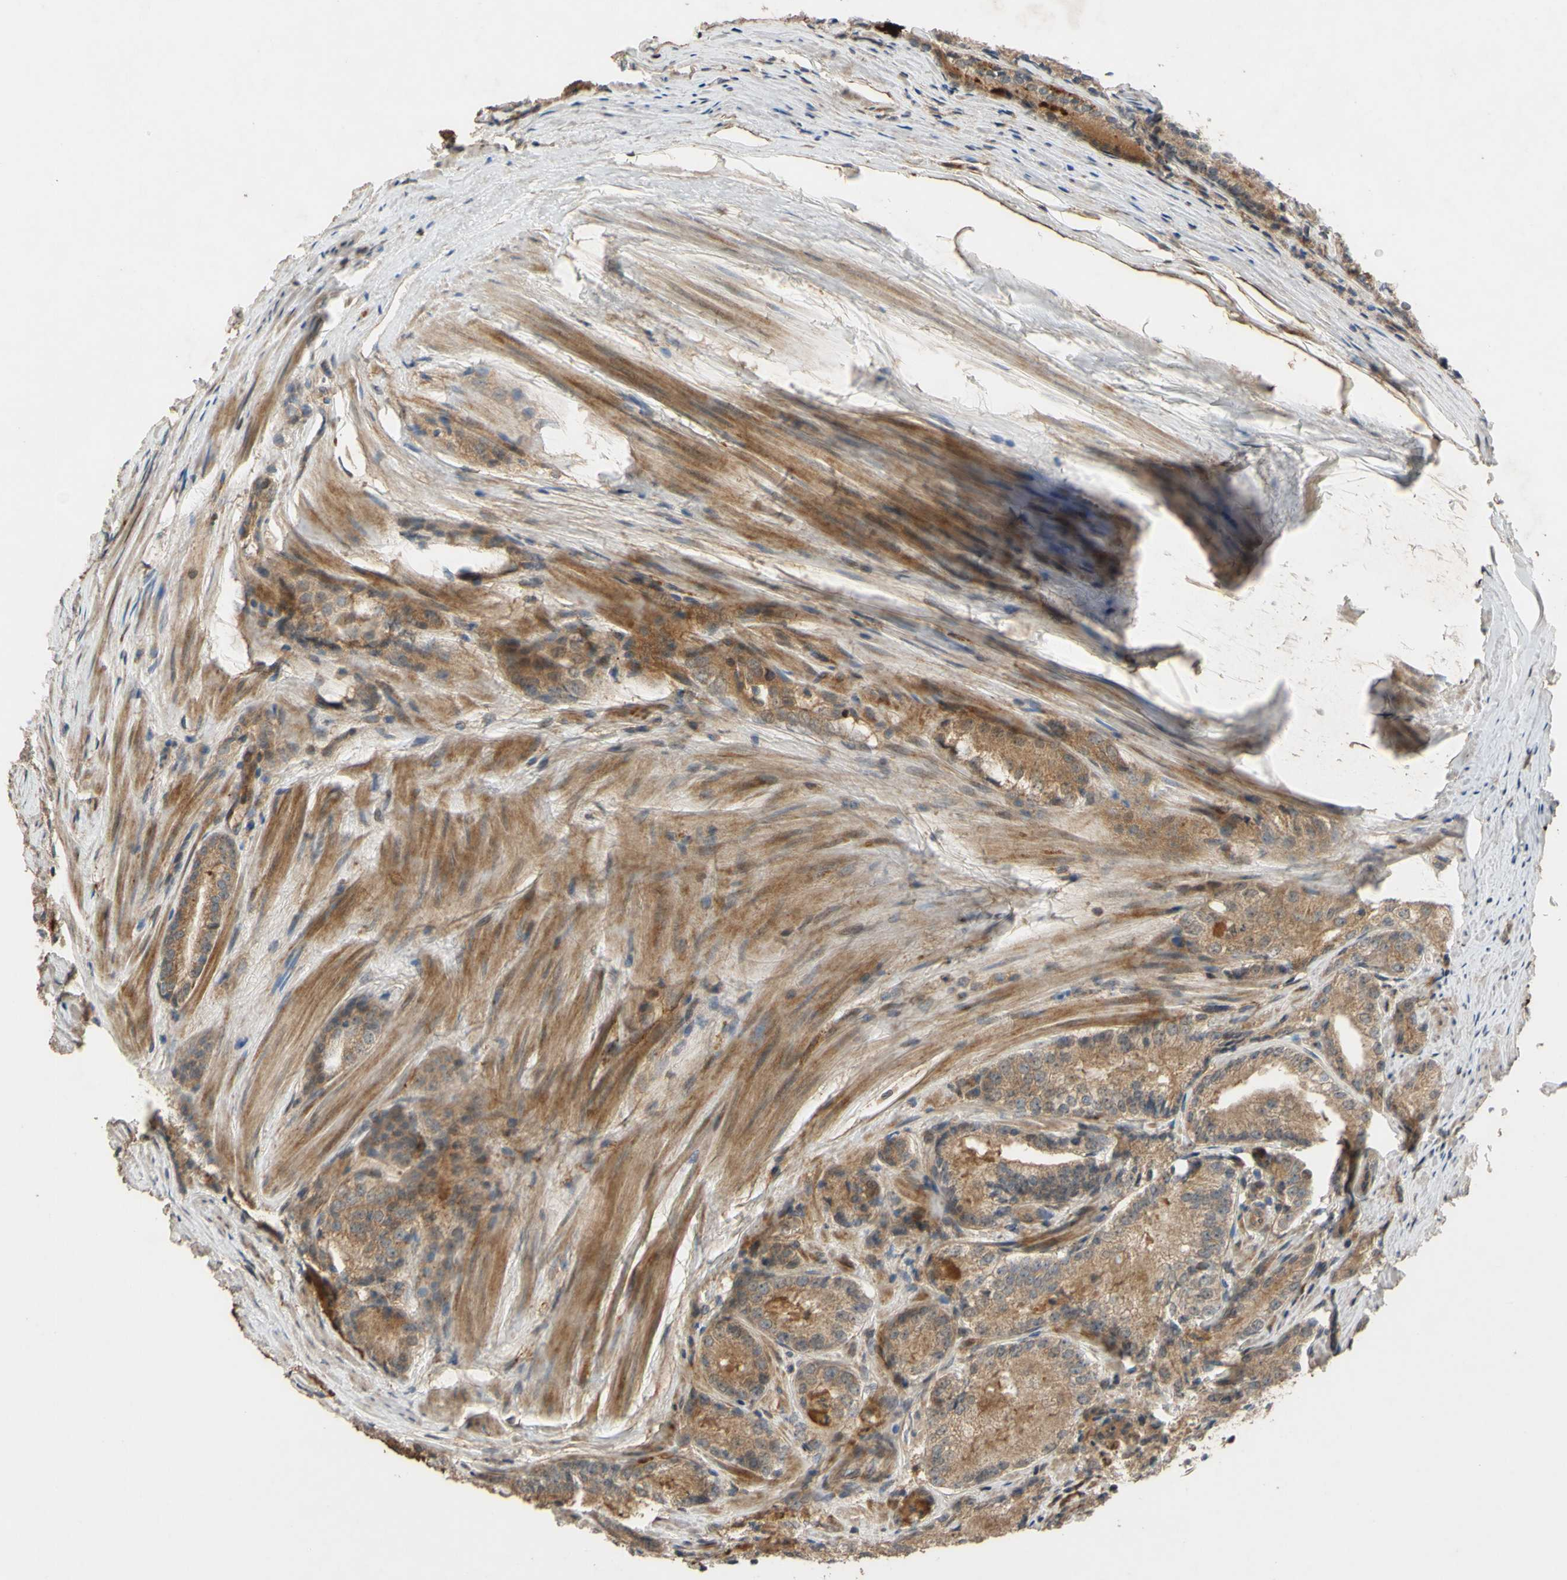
{"staining": {"intensity": "moderate", "quantity": ">75%", "location": "cytoplasmic/membranous"}, "tissue": "prostate cancer", "cell_type": "Tumor cells", "image_type": "cancer", "snomed": [{"axis": "morphology", "description": "Adenocarcinoma, Low grade"}, {"axis": "topography", "description": "Prostate"}], "caption": "Prostate cancer tissue displays moderate cytoplasmic/membranous positivity in approximately >75% of tumor cells The protein of interest is shown in brown color, while the nuclei are stained blue.", "gene": "SHROOM4", "patient": {"sex": "male", "age": 60}}